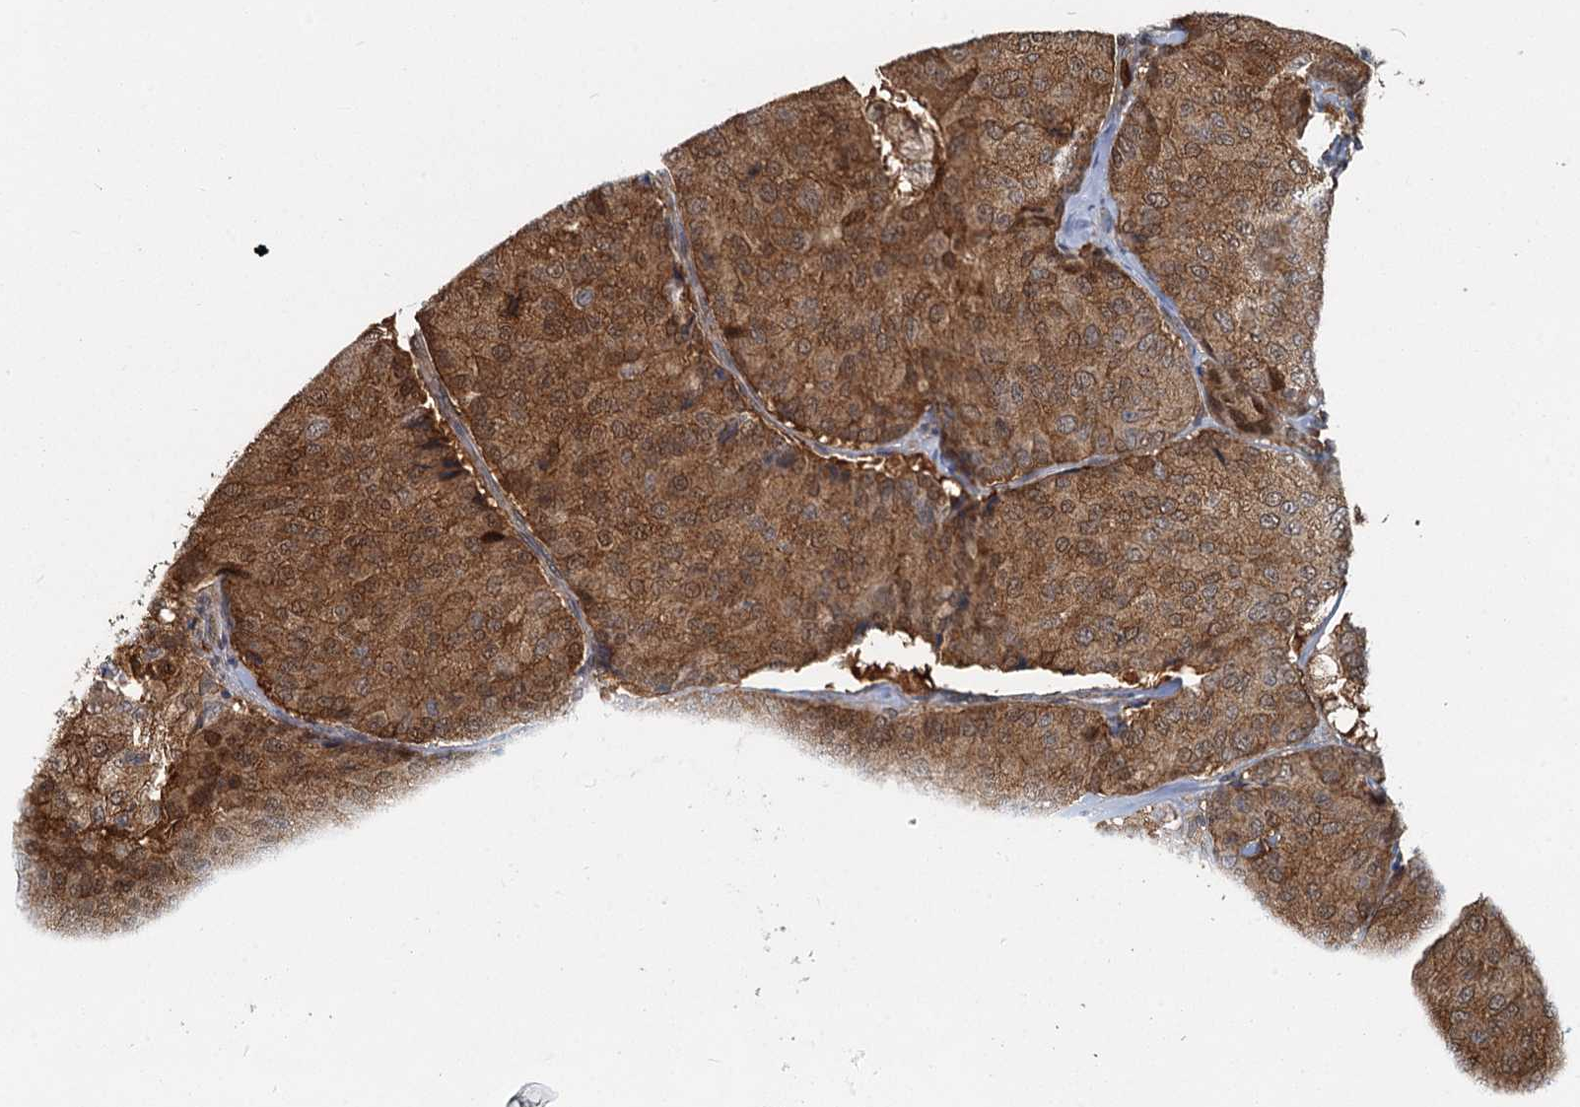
{"staining": {"intensity": "moderate", "quantity": ">75%", "location": "cytoplasmic/membranous,nuclear"}, "tissue": "breast cancer", "cell_type": "Tumor cells", "image_type": "cancer", "snomed": [{"axis": "morphology", "description": "Duct carcinoma"}, {"axis": "topography", "description": "Breast"}], "caption": "DAB (3,3'-diaminobenzidine) immunohistochemical staining of breast cancer (invasive ductal carcinoma) exhibits moderate cytoplasmic/membranous and nuclear protein positivity in approximately >75% of tumor cells.", "gene": "GPI", "patient": {"sex": "female", "age": 75}}